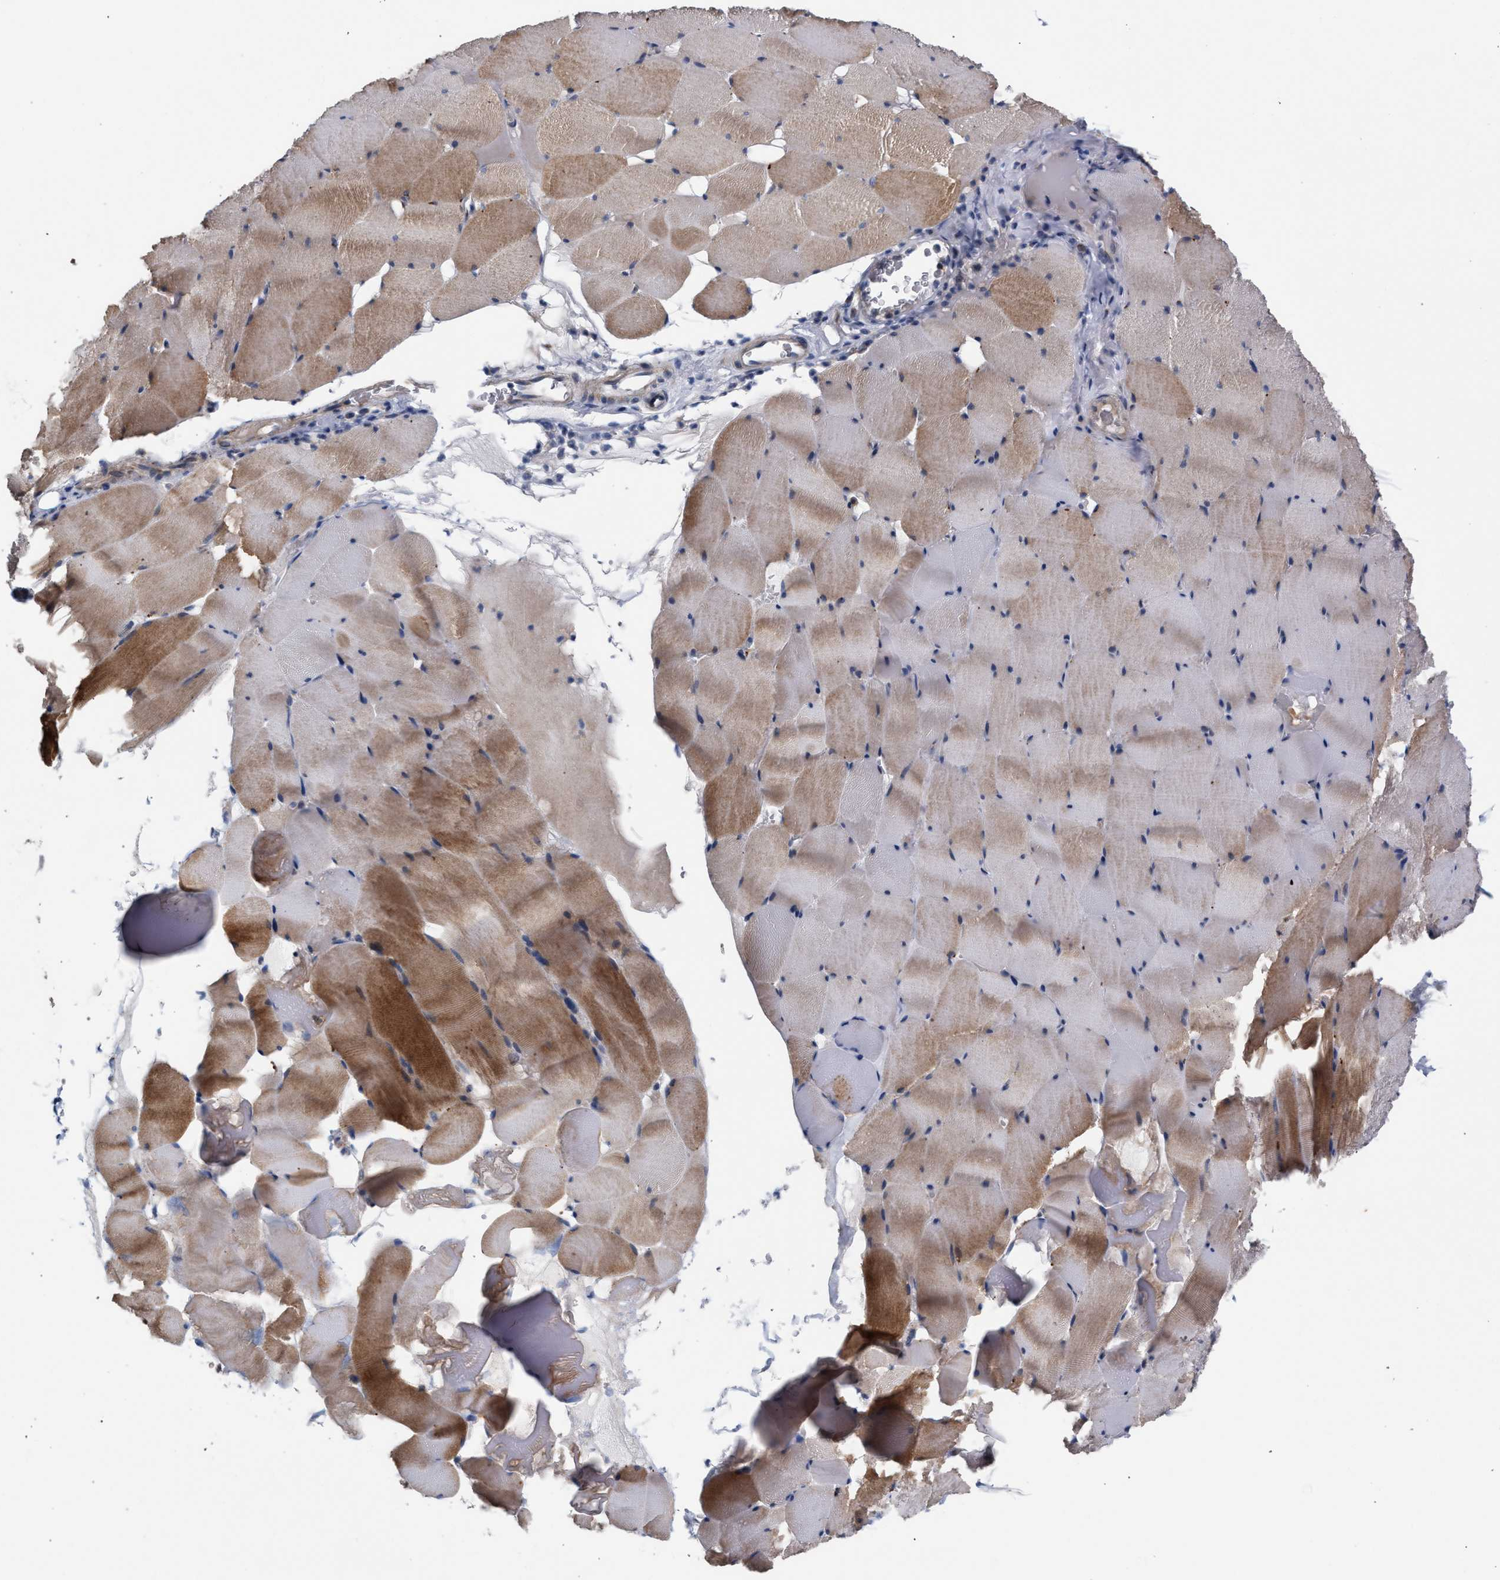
{"staining": {"intensity": "moderate", "quantity": ">75%", "location": "cytoplasmic/membranous"}, "tissue": "skeletal muscle", "cell_type": "Myocytes", "image_type": "normal", "snomed": [{"axis": "morphology", "description": "Normal tissue, NOS"}, {"axis": "topography", "description": "Skeletal muscle"}], "caption": "Skeletal muscle stained for a protein shows moderate cytoplasmic/membranous positivity in myocytes. (DAB (3,3'-diaminobenzidine) IHC, brown staining for protein, blue staining for nuclei).", "gene": "RNF135", "patient": {"sex": "male", "age": 62}}